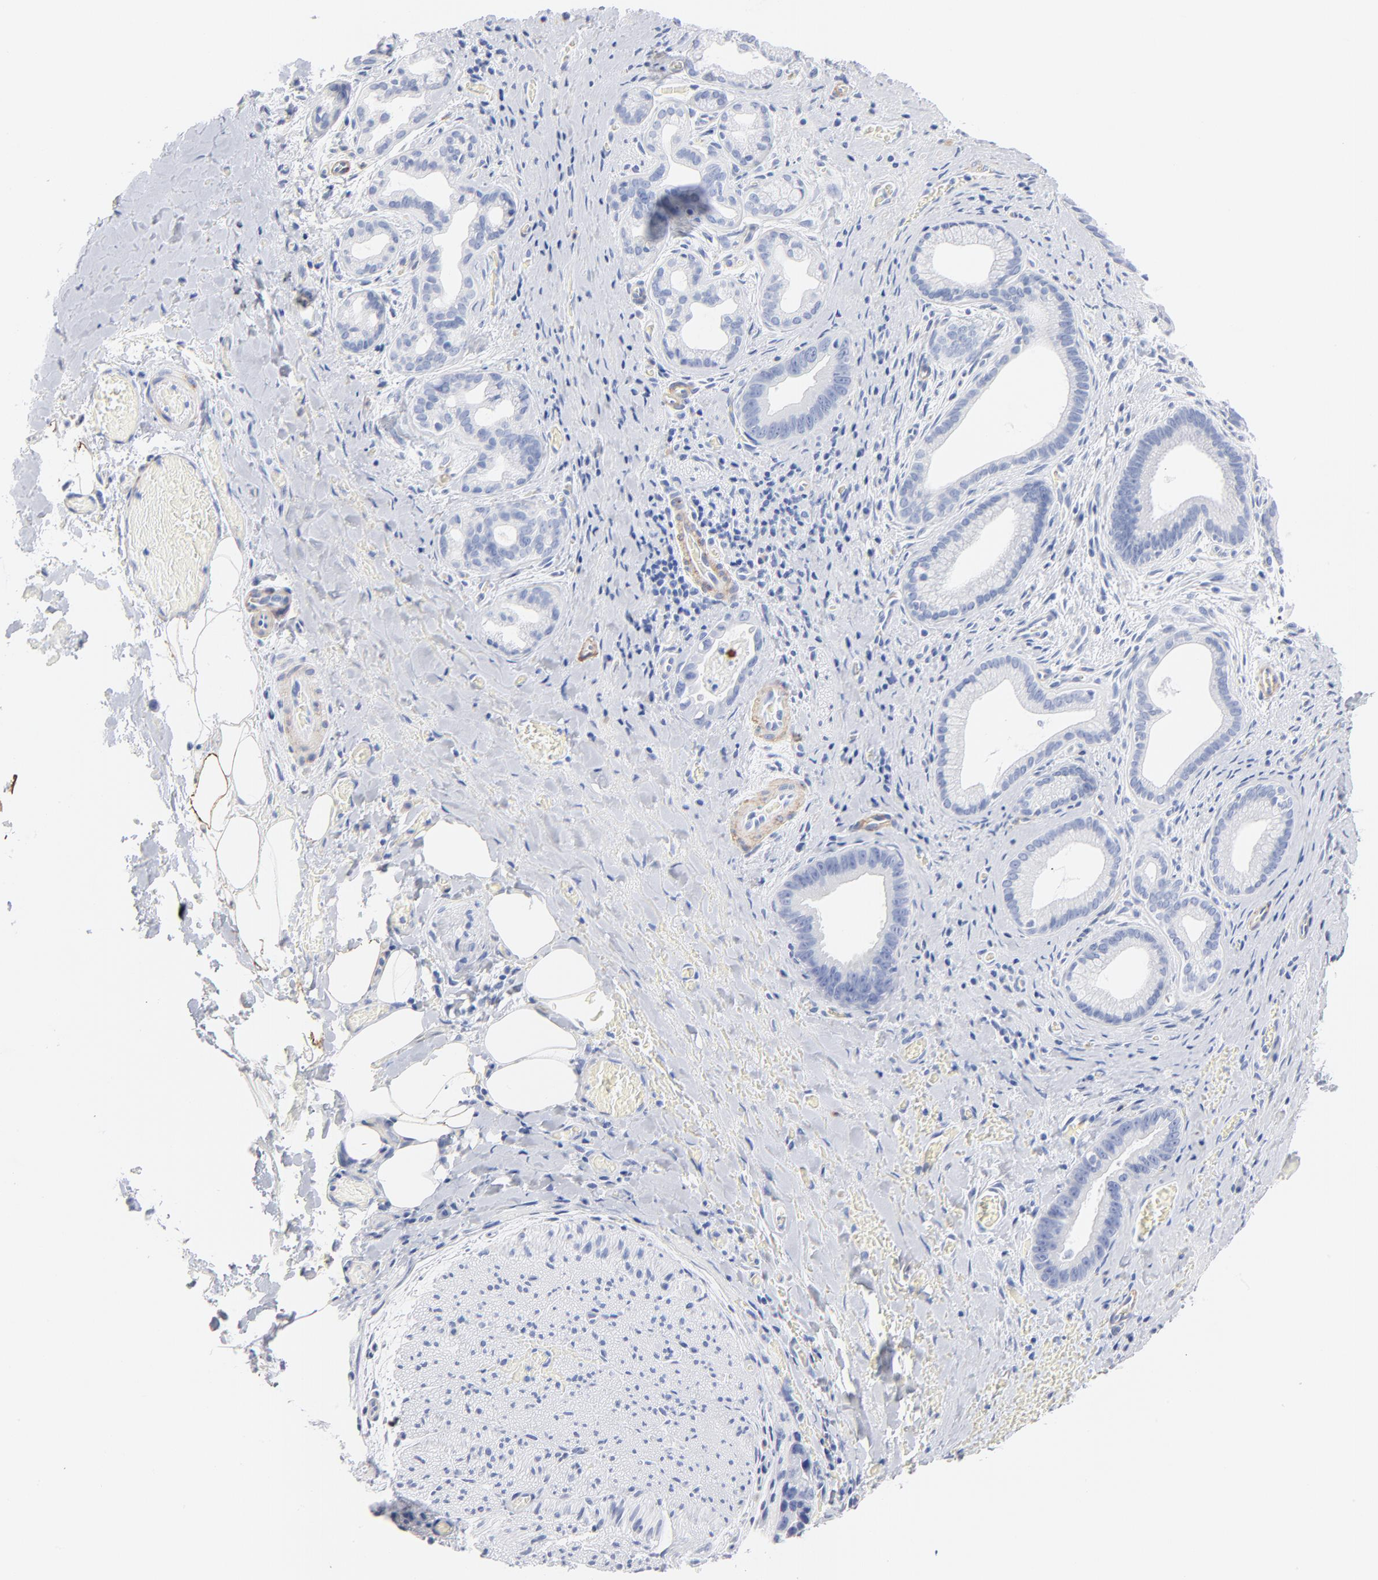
{"staining": {"intensity": "negative", "quantity": "none", "location": "none"}, "tissue": "liver cancer", "cell_type": "Tumor cells", "image_type": "cancer", "snomed": [{"axis": "morphology", "description": "Cholangiocarcinoma"}, {"axis": "topography", "description": "Liver"}], "caption": "DAB immunohistochemical staining of cholangiocarcinoma (liver) displays no significant expression in tumor cells.", "gene": "AGTR1", "patient": {"sex": "female", "age": 55}}